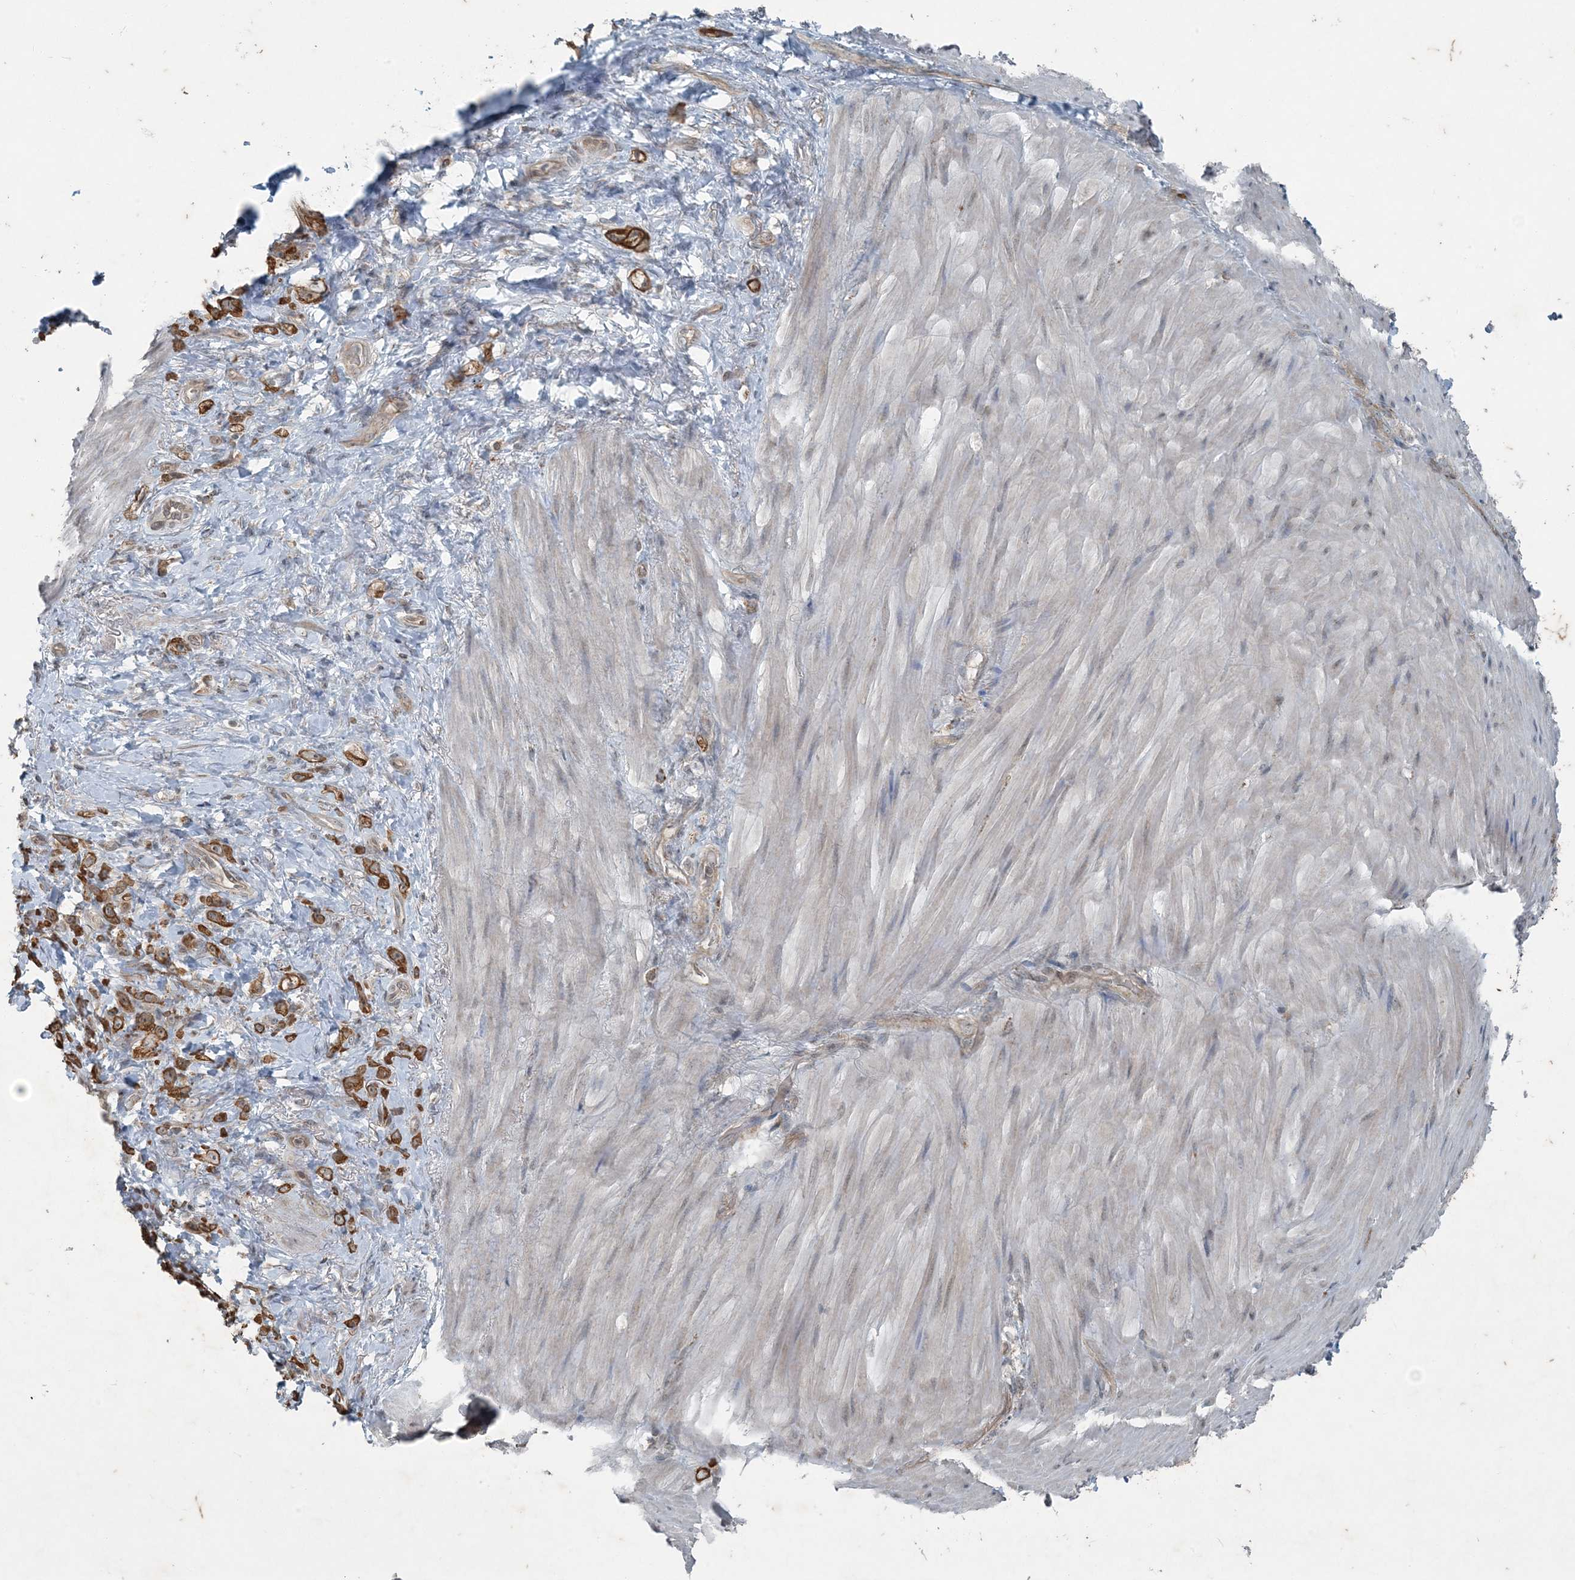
{"staining": {"intensity": "strong", "quantity": ">75%", "location": "cytoplasmic/membranous"}, "tissue": "stomach cancer", "cell_type": "Tumor cells", "image_type": "cancer", "snomed": [{"axis": "morphology", "description": "Normal tissue, NOS"}, {"axis": "morphology", "description": "Adenocarcinoma, NOS"}, {"axis": "topography", "description": "Stomach"}], "caption": "Brown immunohistochemical staining in stomach cancer shows strong cytoplasmic/membranous positivity in about >75% of tumor cells. The staining is performed using DAB brown chromogen to label protein expression. The nuclei are counter-stained blue using hematoxylin.", "gene": "PC", "patient": {"sex": "male", "age": 82}}